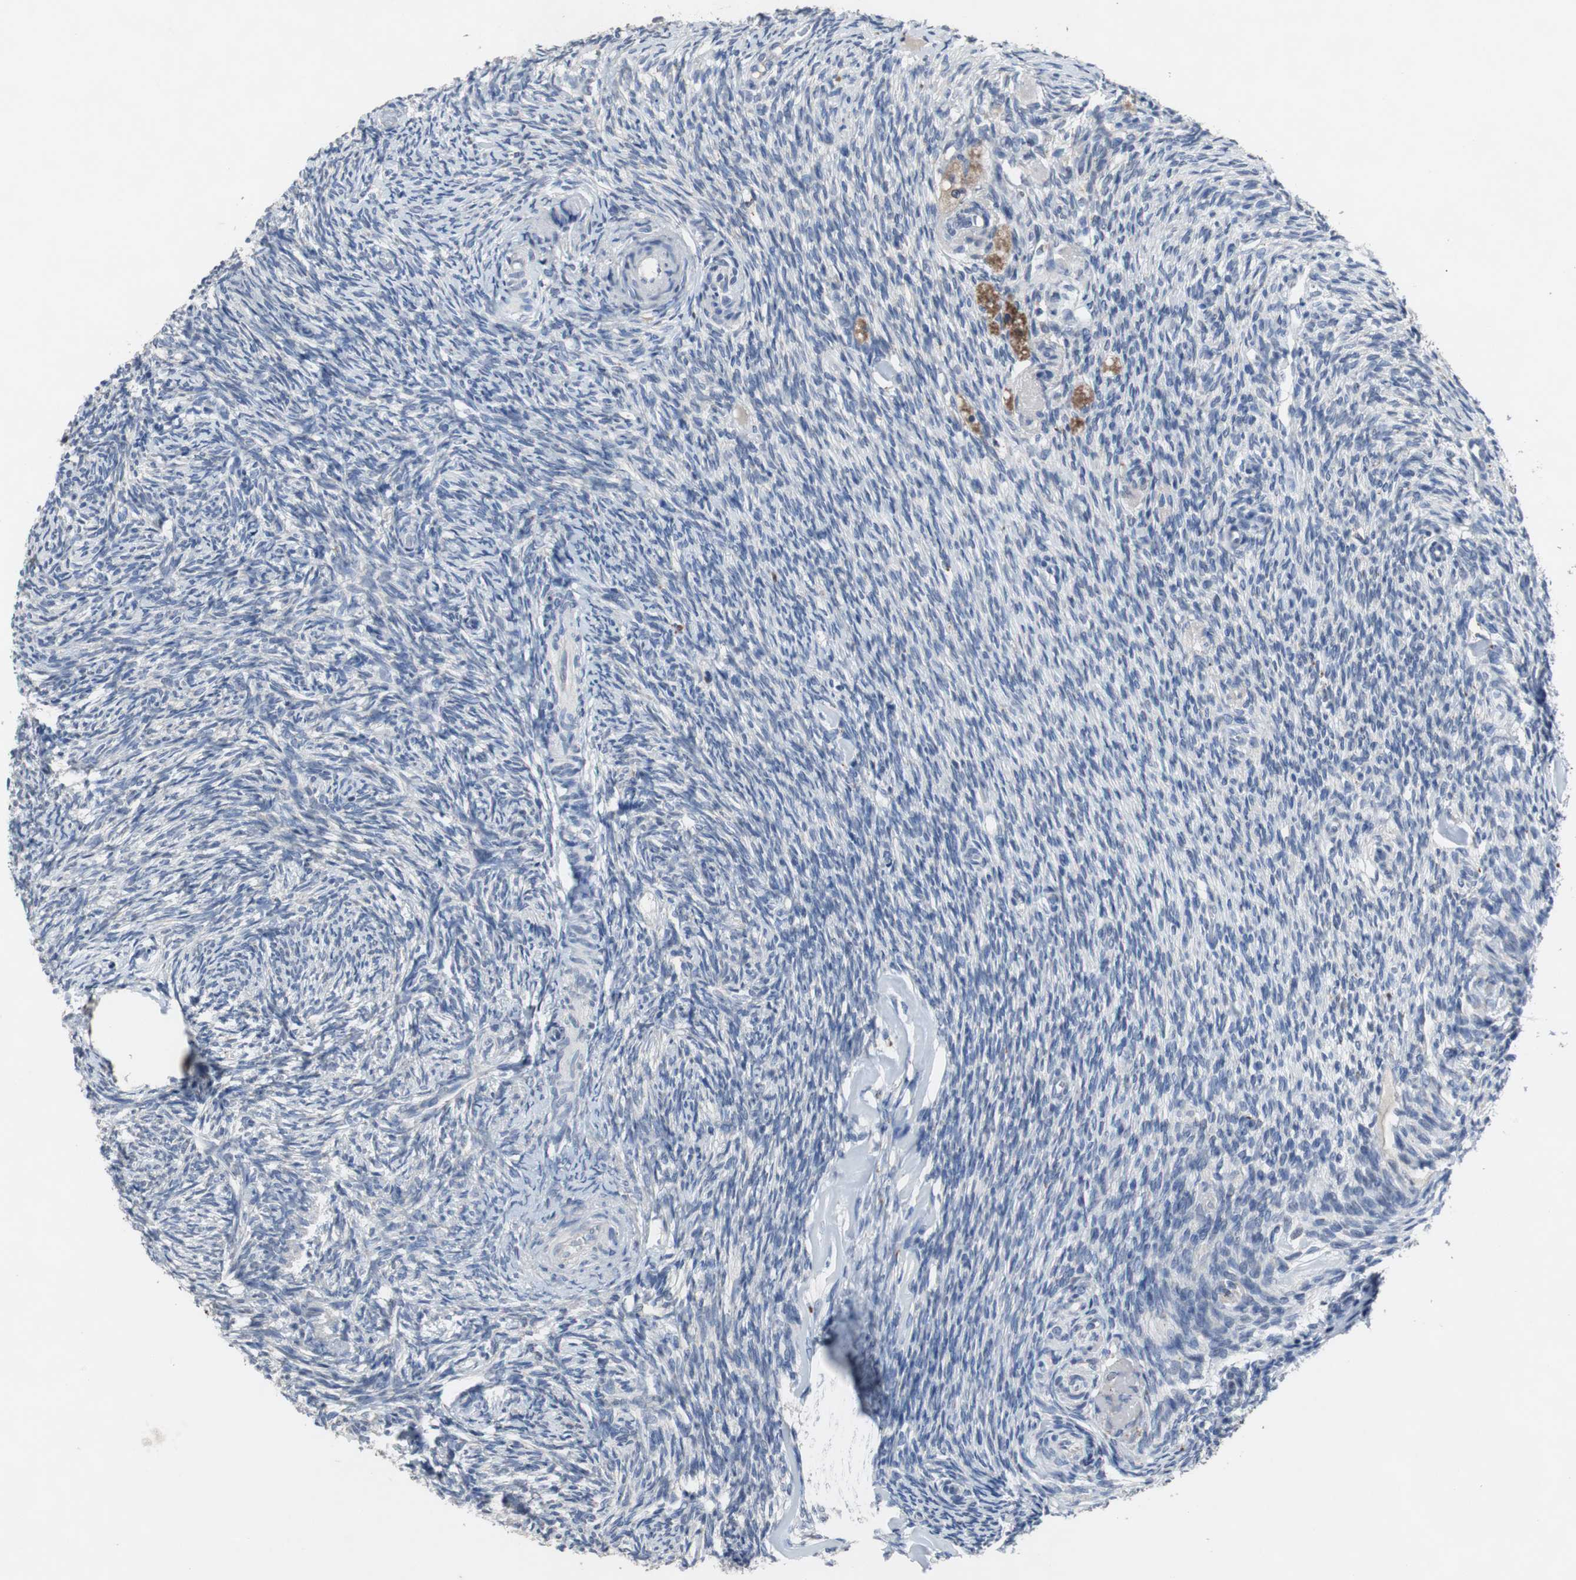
{"staining": {"intensity": "negative", "quantity": "none", "location": "none"}, "tissue": "ovary", "cell_type": "Ovarian stroma cells", "image_type": "normal", "snomed": [{"axis": "morphology", "description": "Normal tissue, NOS"}, {"axis": "topography", "description": "Ovary"}], "caption": "The photomicrograph demonstrates no staining of ovarian stroma cells in normal ovary.", "gene": "RBM47", "patient": {"sex": "female", "age": 60}}